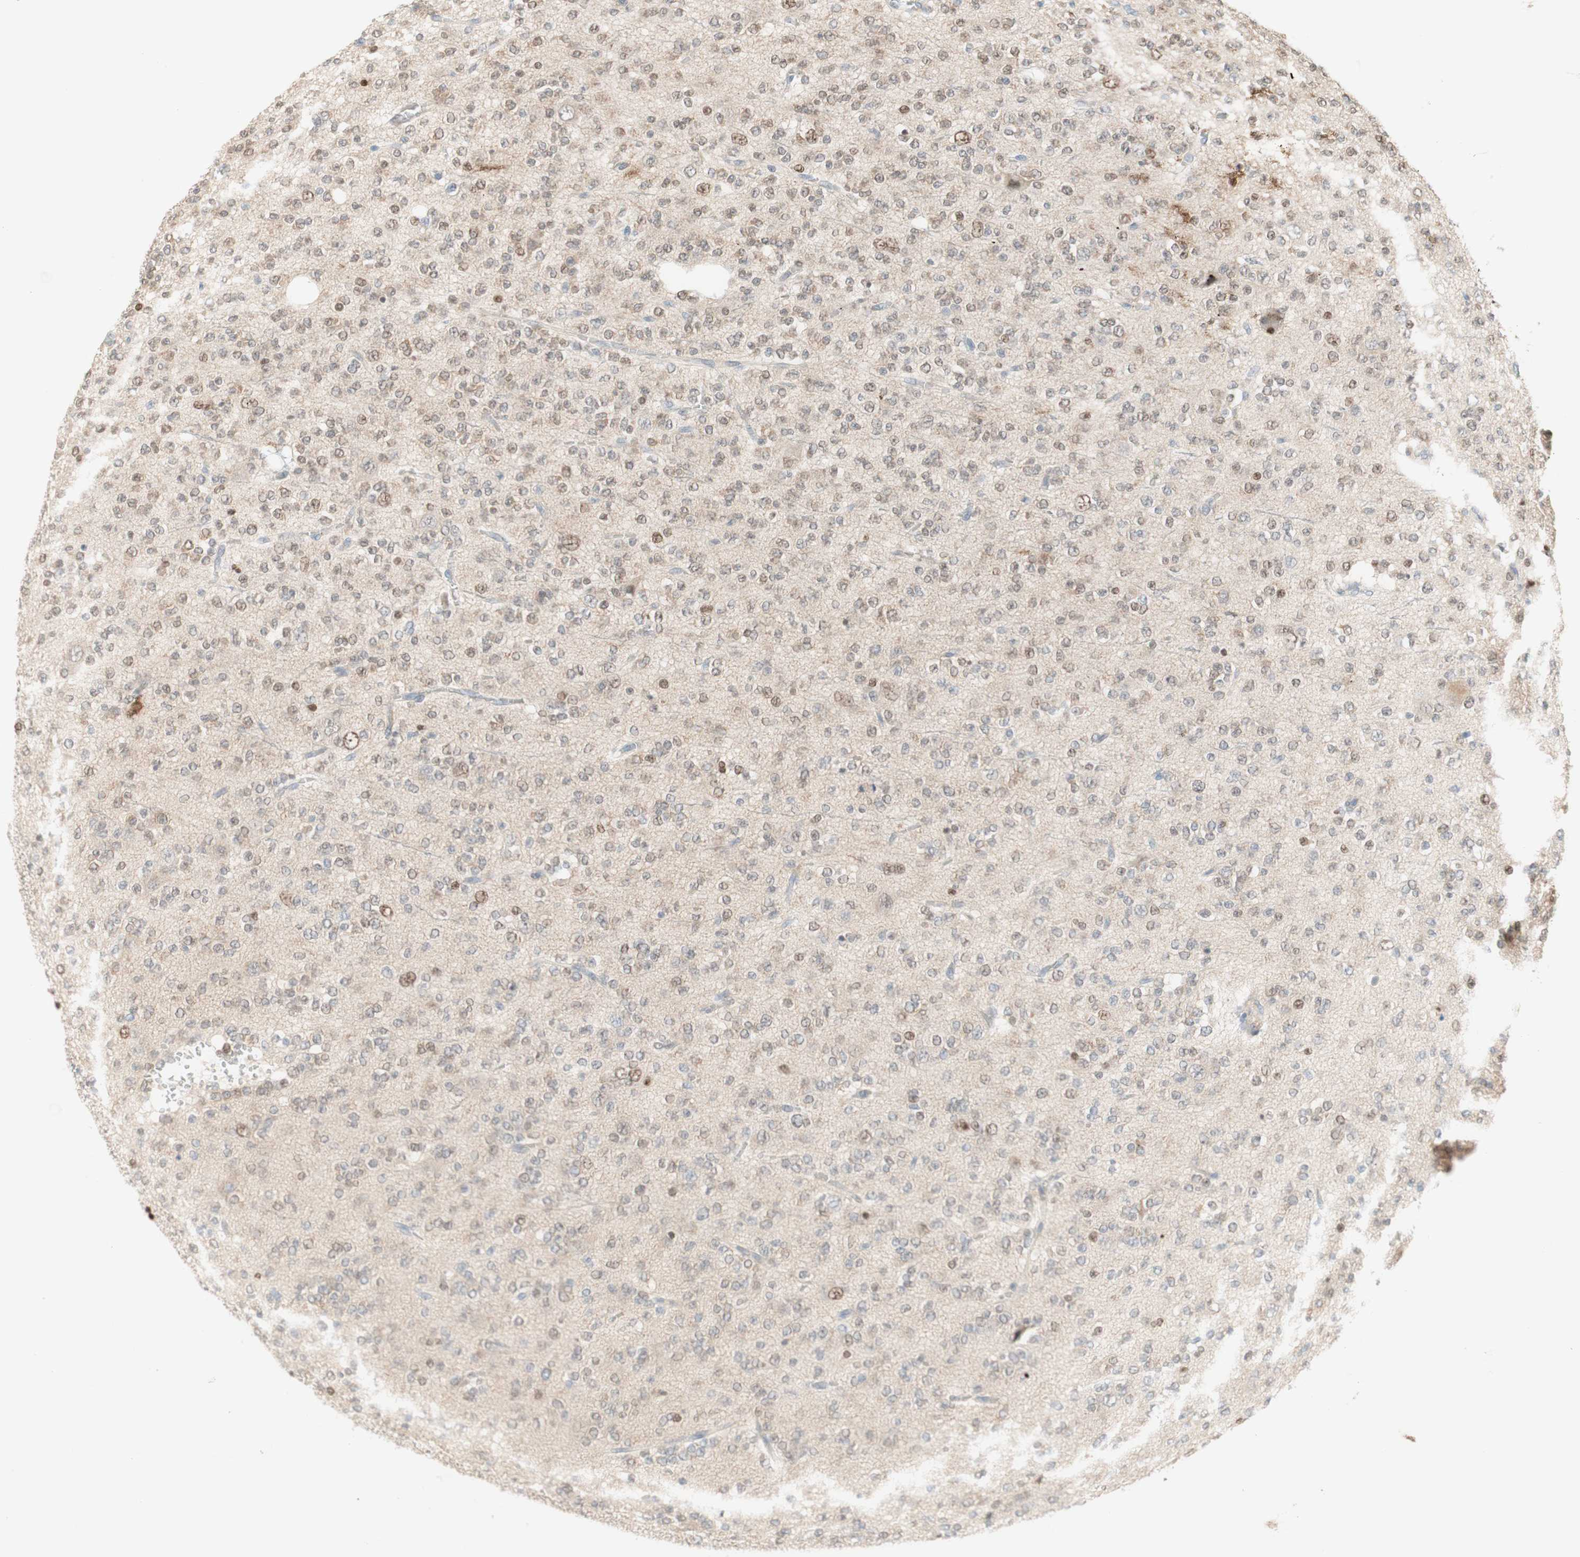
{"staining": {"intensity": "weak", "quantity": "25%-75%", "location": "nuclear"}, "tissue": "glioma", "cell_type": "Tumor cells", "image_type": "cancer", "snomed": [{"axis": "morphology", "description": "Glioma, malignant, Low grade"}, {"axis": "topography", "description": "Brain"}], "caption": "Malignant glioma (low-grade) was stained to show a protein in brown. There is low levels of weak nuclear positivity in approximately 25%-75% of tumor cells.", "gene": "RFNG", "patient": {"sex": "male", "age": 38}}